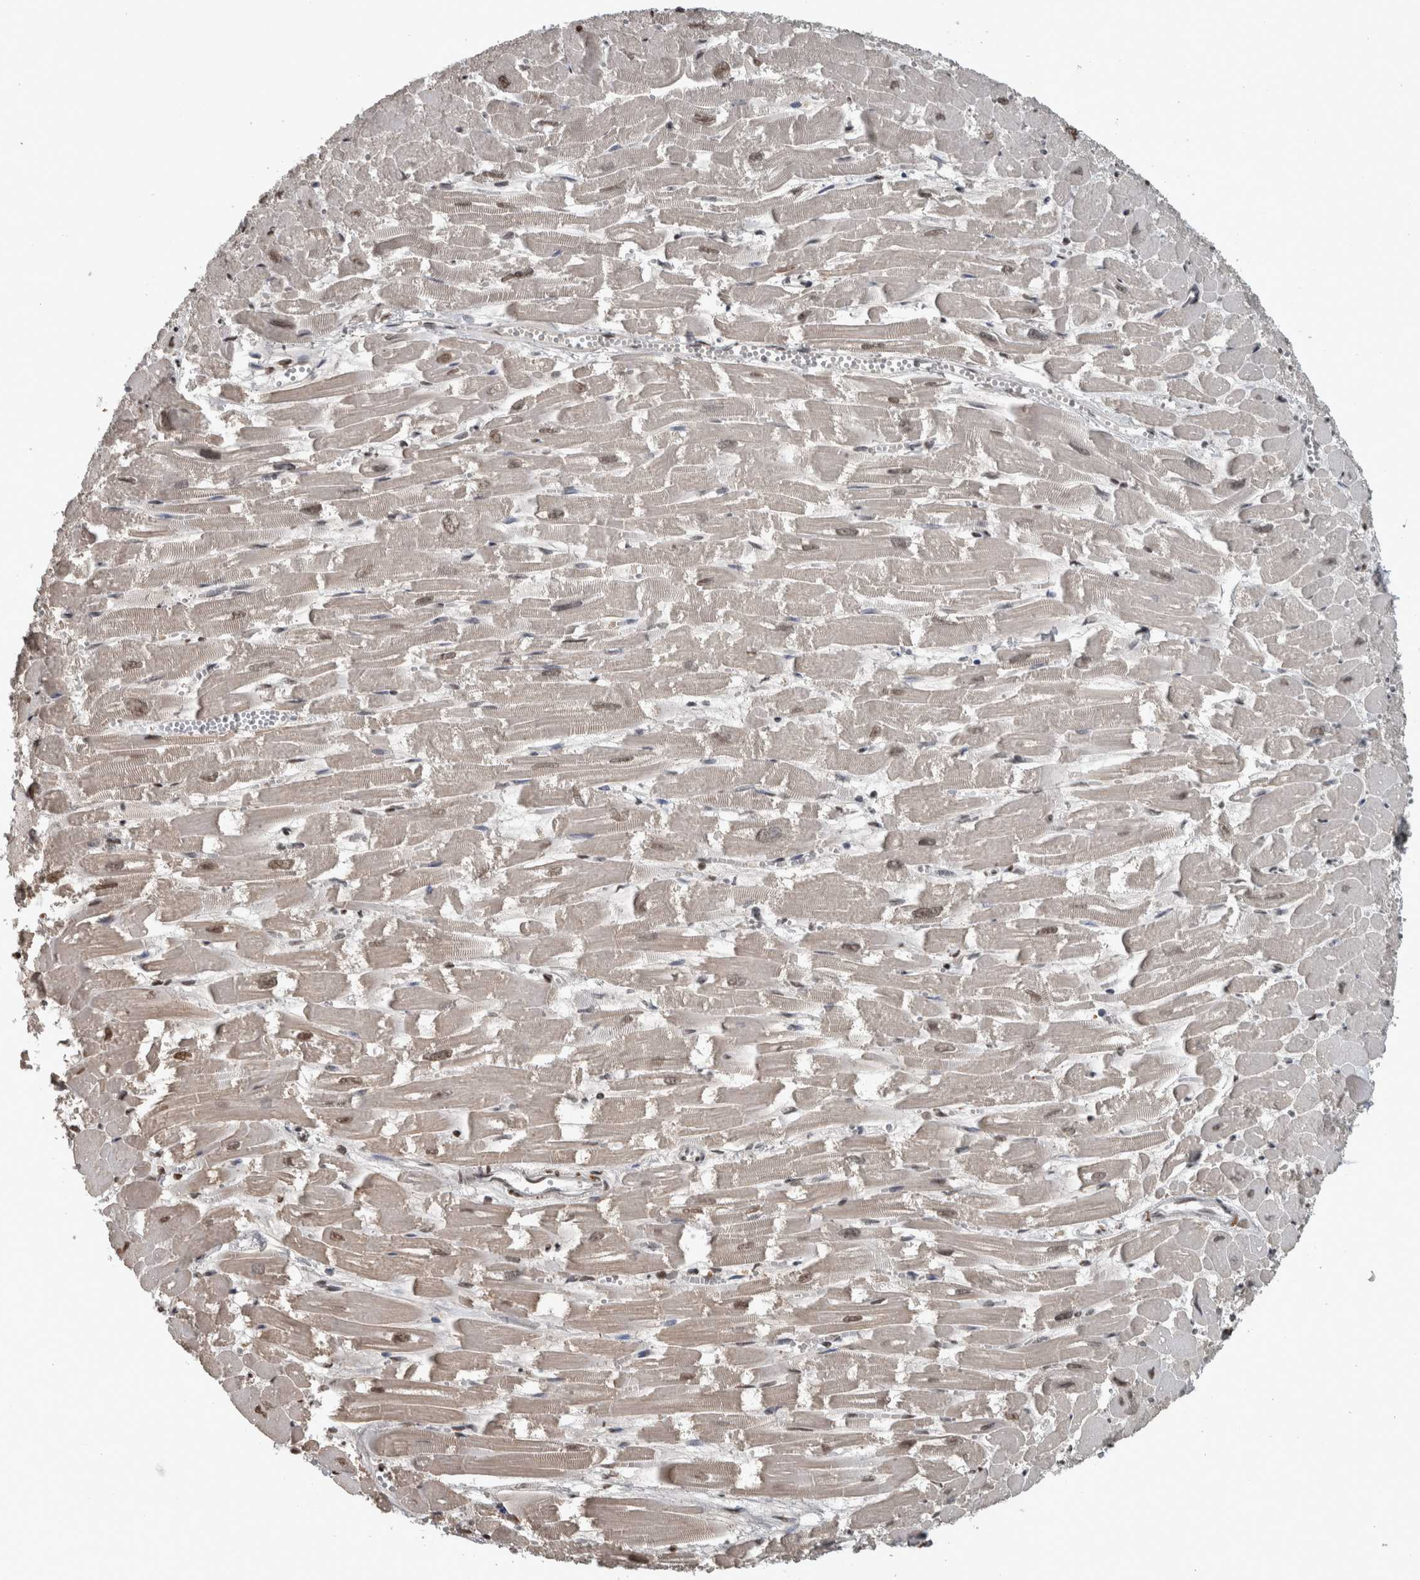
{"staining": {"intensity": "strong", "quantity": "25%-75%", "location": "nuclear"}, "tissue": "heart muscle", "cell_type": "Cardiomyocytes", "image_type": "normal", "snomed": [{"axis": "morphology", "description": "Normal tissue, NOS"}, {"axis": "topography", "description": "Heart"}], "caption": "Cardiomyocytes exhibit high levels of strong nuclear expression in about 25%-75% of cells in unremarkable human heart muscle.", "gene": "TGS1", "patient": {"sex": "male", "age": 54}}